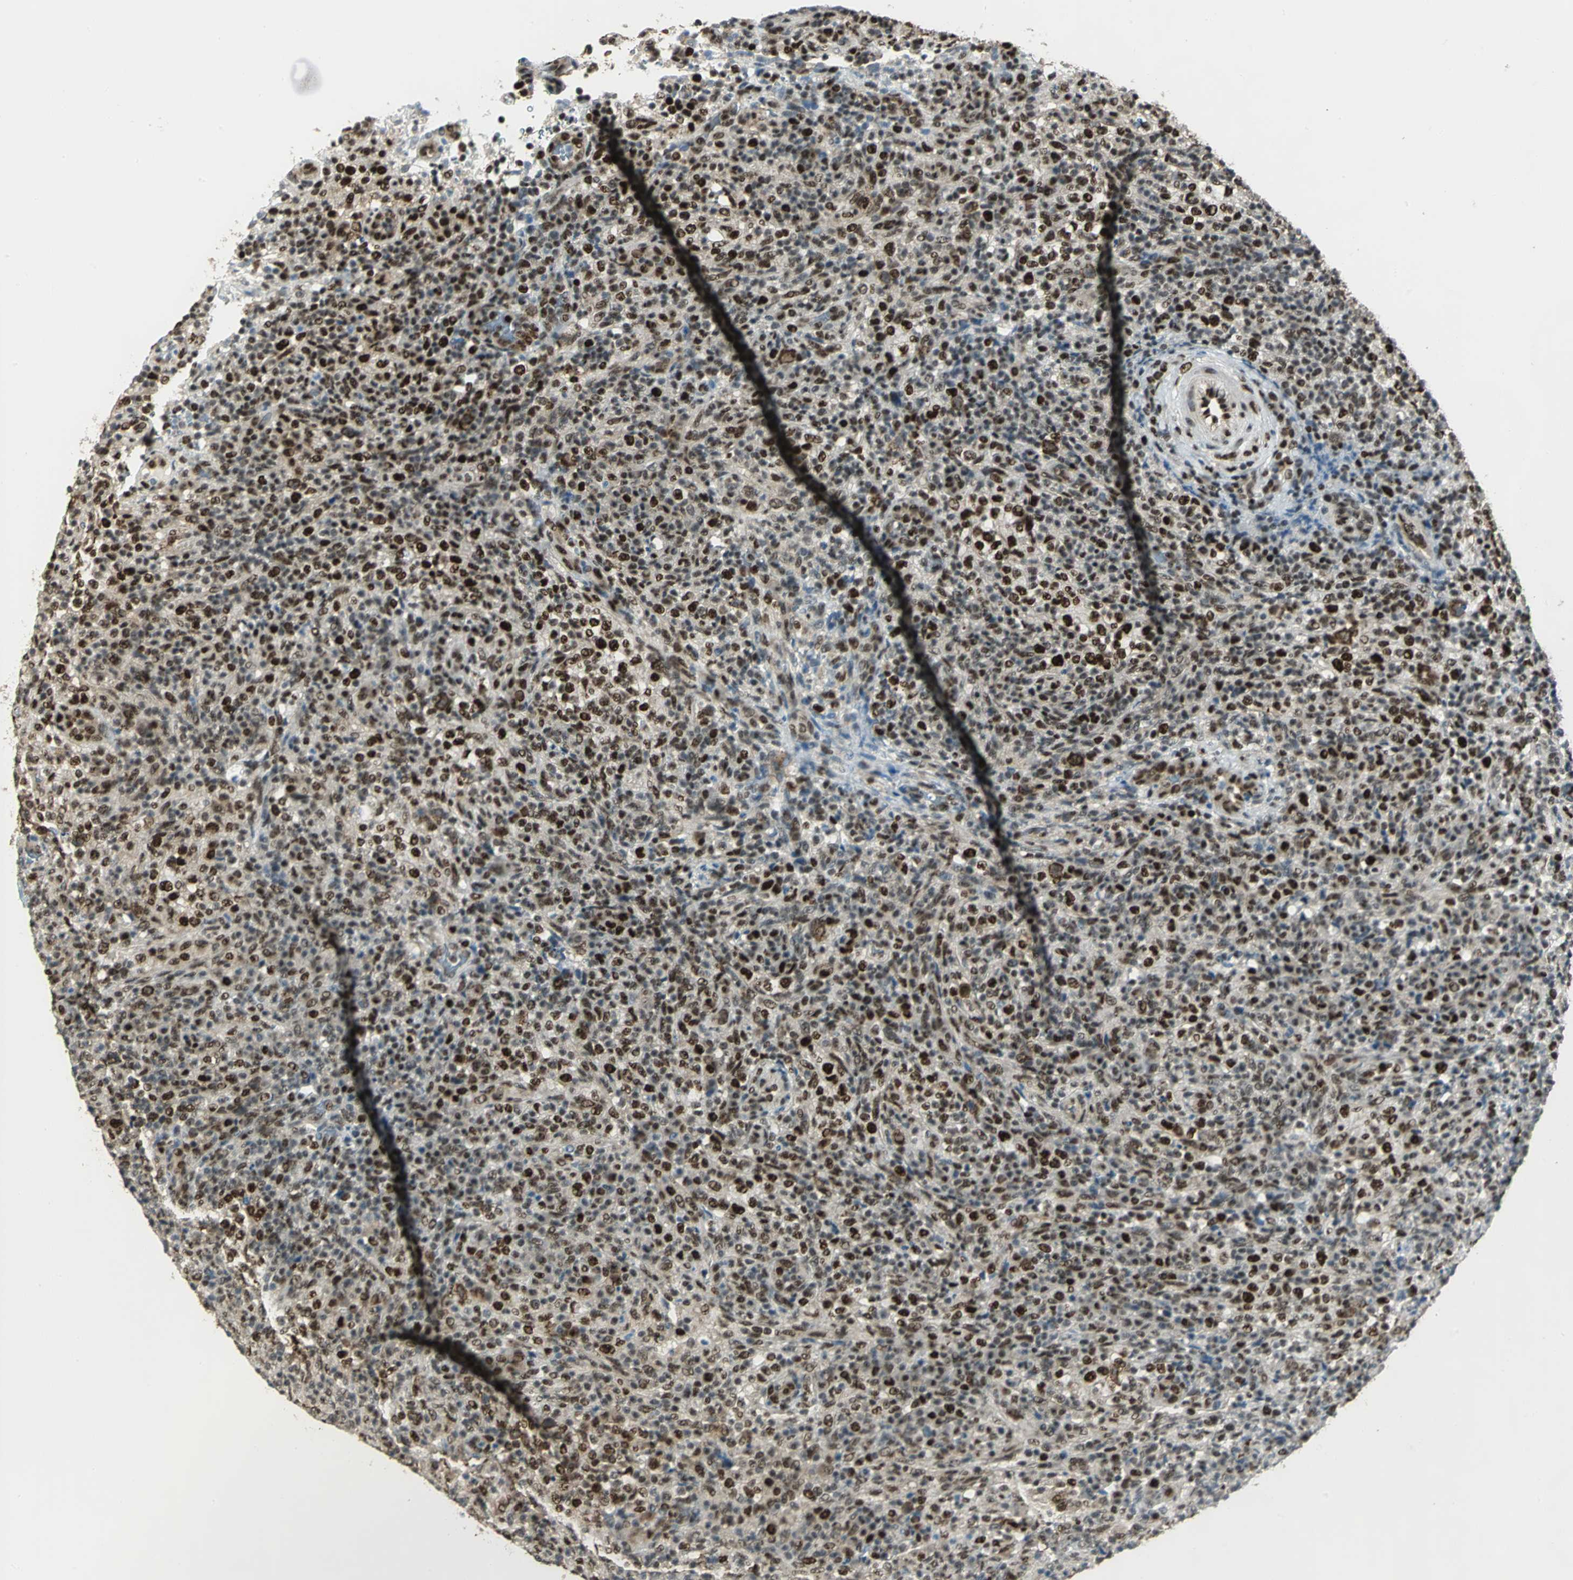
{"staining": {"intensity": "moderate", "quantity": ">75%", "location": "cytoplasmic/membranous,nuclear"}, "tissue": "lymphoma", "cell_type": "Tumor cells", "image_type": "cancer", "snomed": [{"axis": "morphology", "description": "Malignant lymphoma, non-Hodgkin's type, High grade"}, {"axis": "topography", "description": "Lymph node"}], "caption": "Immunohistochemistry (DAB) staining of human malignant lymphoma, non-Hodgkin's type (high-grade) reveals moderate cytoplasmic/membranous and nuclear protein positivity in approximately >75% of tumor cells. Nuclei are stained in blue.", "gene": "DDX5", "patient": {"sex": "female", "age": 76}}